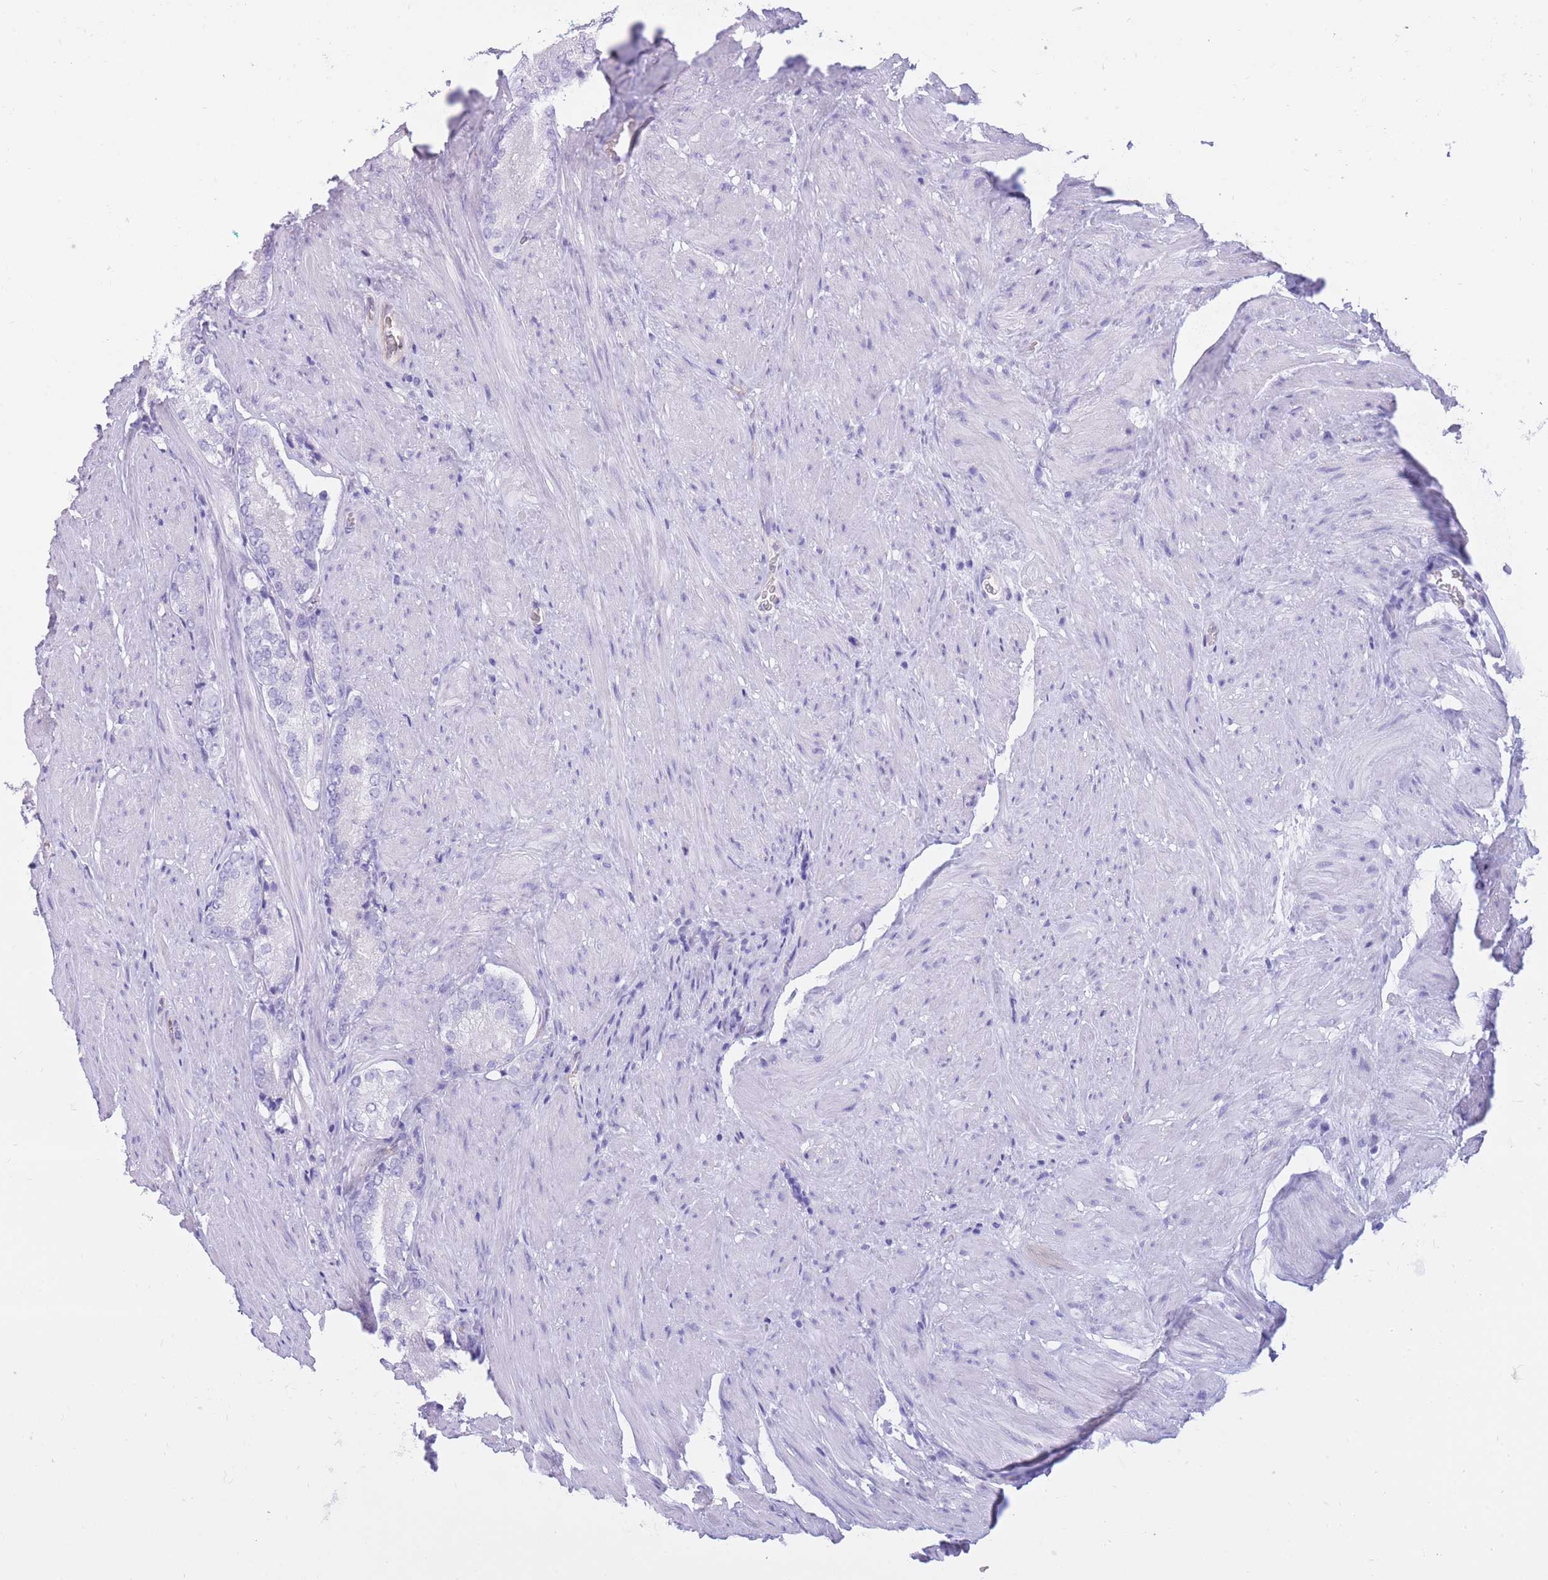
{"staining": {"intensity": "negative", "quantity": "none", "location": "none"}, "tissue": "prostate cancer", "cell_type": "Tumor cells", "image_type": "cancer", "snomed": [{"axis": "morphology", "description": "Adenocarcinoma, Low grade"}, {"axis": "topography", "description": "Prostate"}], "caption": "This histopathology image is of adenocarcinoma (low-grade) (prostate) stained with immunohistochemistry to label a protein in brown with the nuclei are counter-stained blue. There is no expression in tumor cells.", "gene": "SULT1A1", "patient": {"sex": "male", "age": 54}}